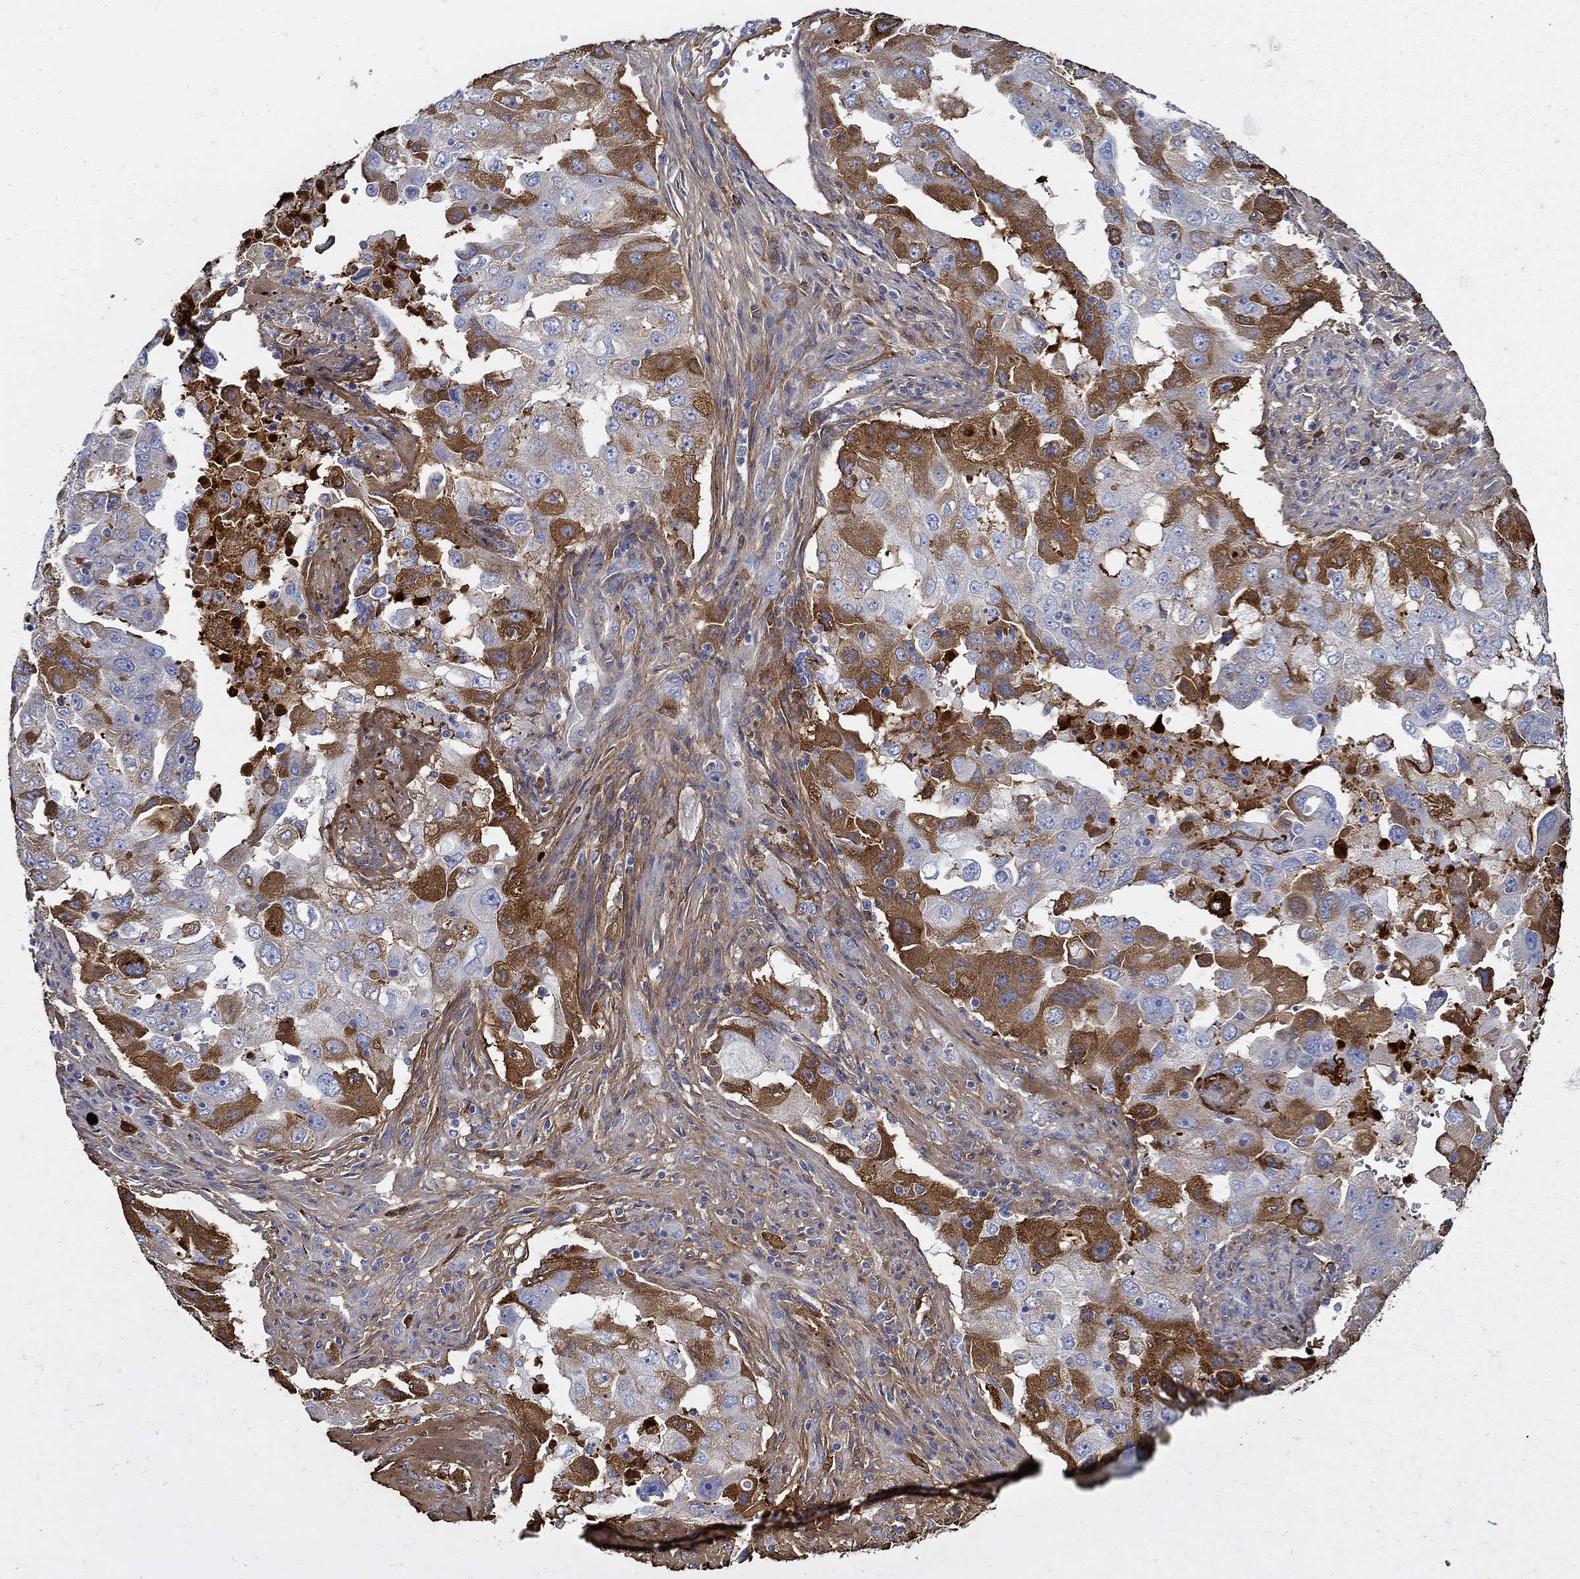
{"staining": {"intensity": "strong", "quantity": "25%-75%", "location": "cytoplasmic/membranous"}, "tissue": "lung cancer", "cell_type": "Tumor cells", "image_type": "cancer", "snomed": [{"axis": "morphology", "description": "Adenocarcinoma, NOS"}, {"axis": "topography", "description": "Lung"}], "caption": "Immunohistochemical staining of lung adenocarcinoma shows high levels of strong cytoplasmic/membranous protein staining in about 25%-75% of tumor cells.", "gene": "TGFBI", "patient": {"sex": "female", "age": 61}}